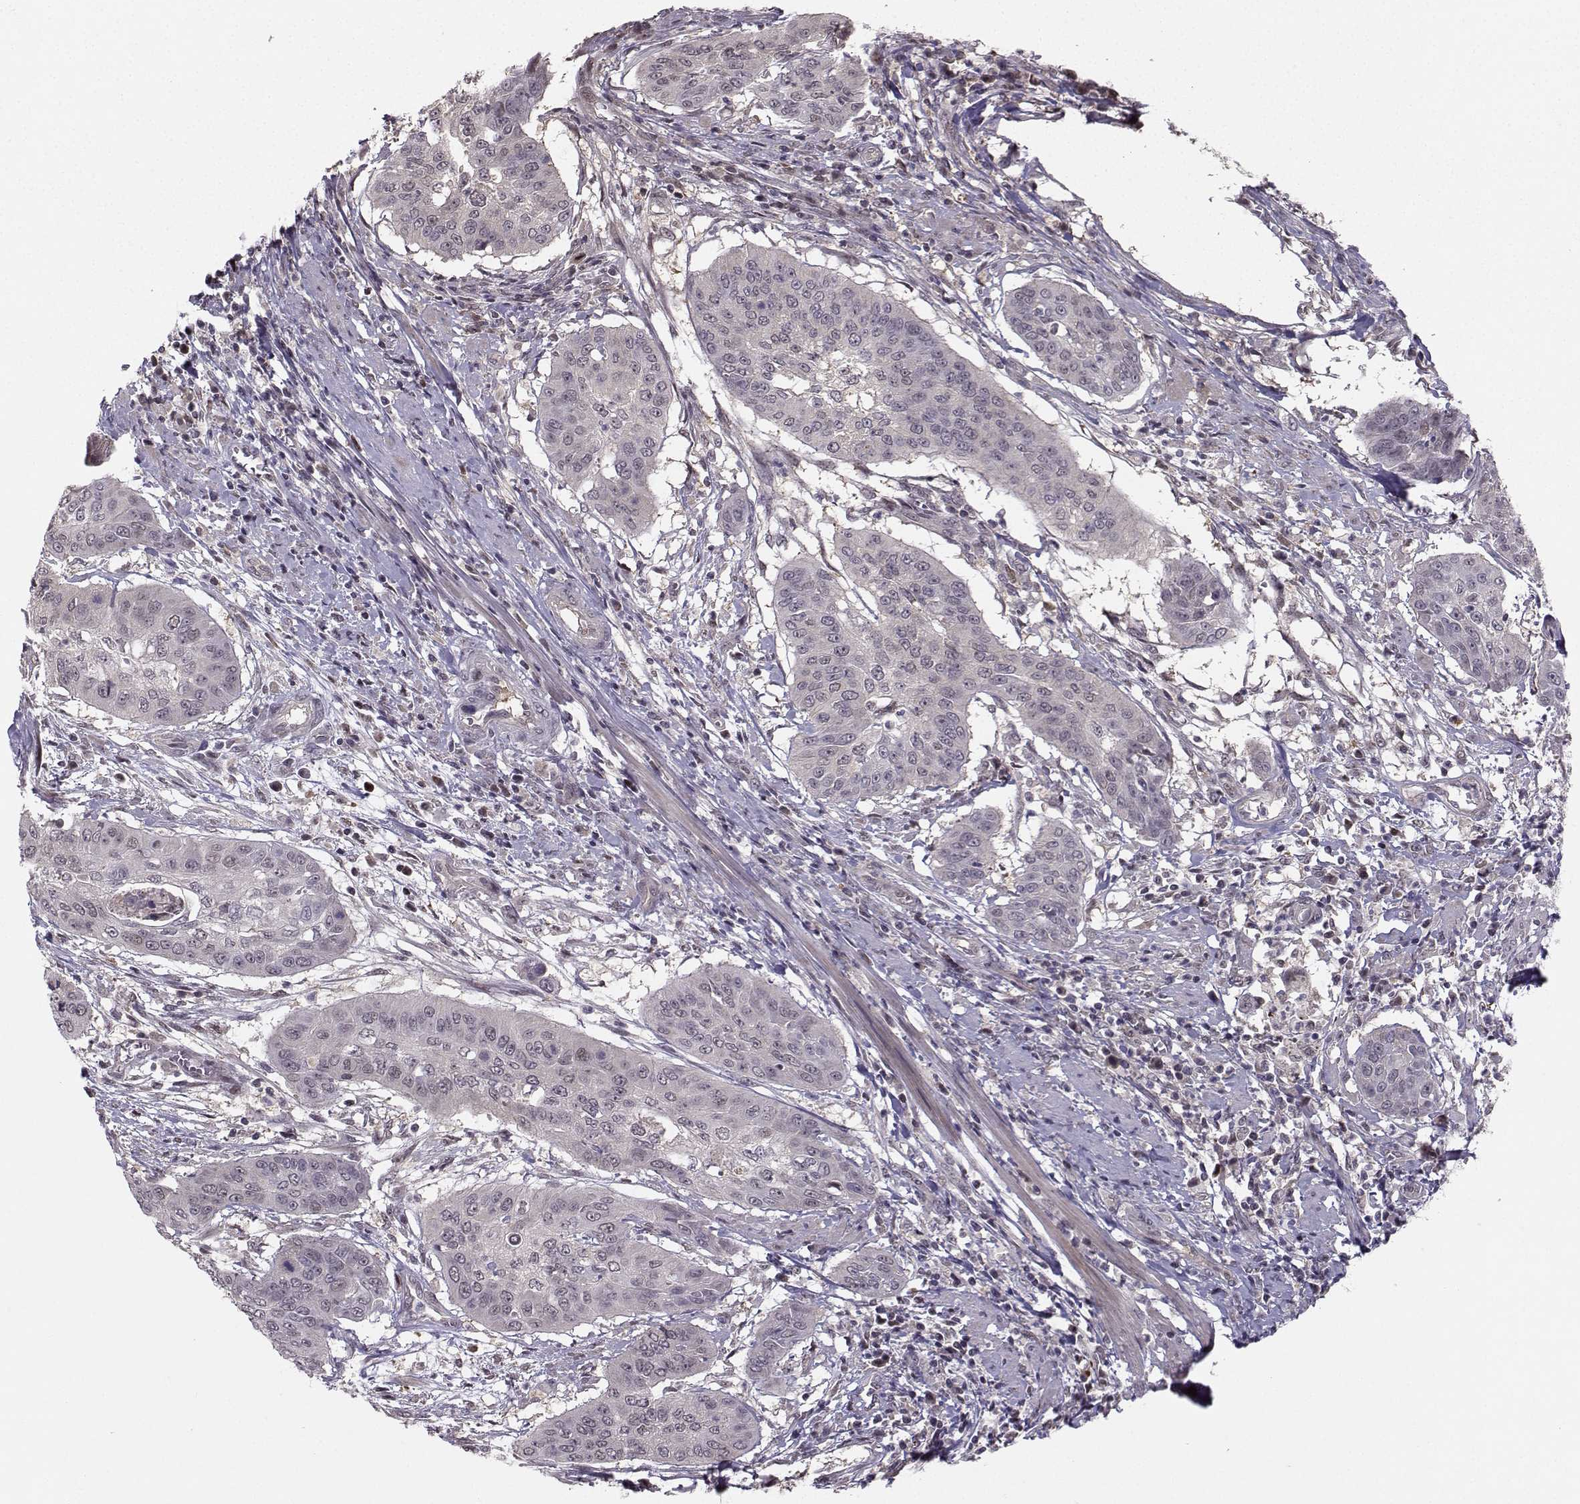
{"staining": {"intensity": "negative", "quantity": "none", "location": "none"}, "tissue": "cervical cancer", "cell_type": "Tumor cells", "image_type": "cancer", "snomed": [{"axis": "morphology", "description": "Squamous cell carcinoma, NOS"}, {"axis": "topography", "description": "Cervix"}], "caption": "Cervical squamous cell carcinoma was stained to show a protein in brown. There is no significant expression in tumor cells.", "gene": "PKP2", "patient": {"sex": "female", "age": 39}}